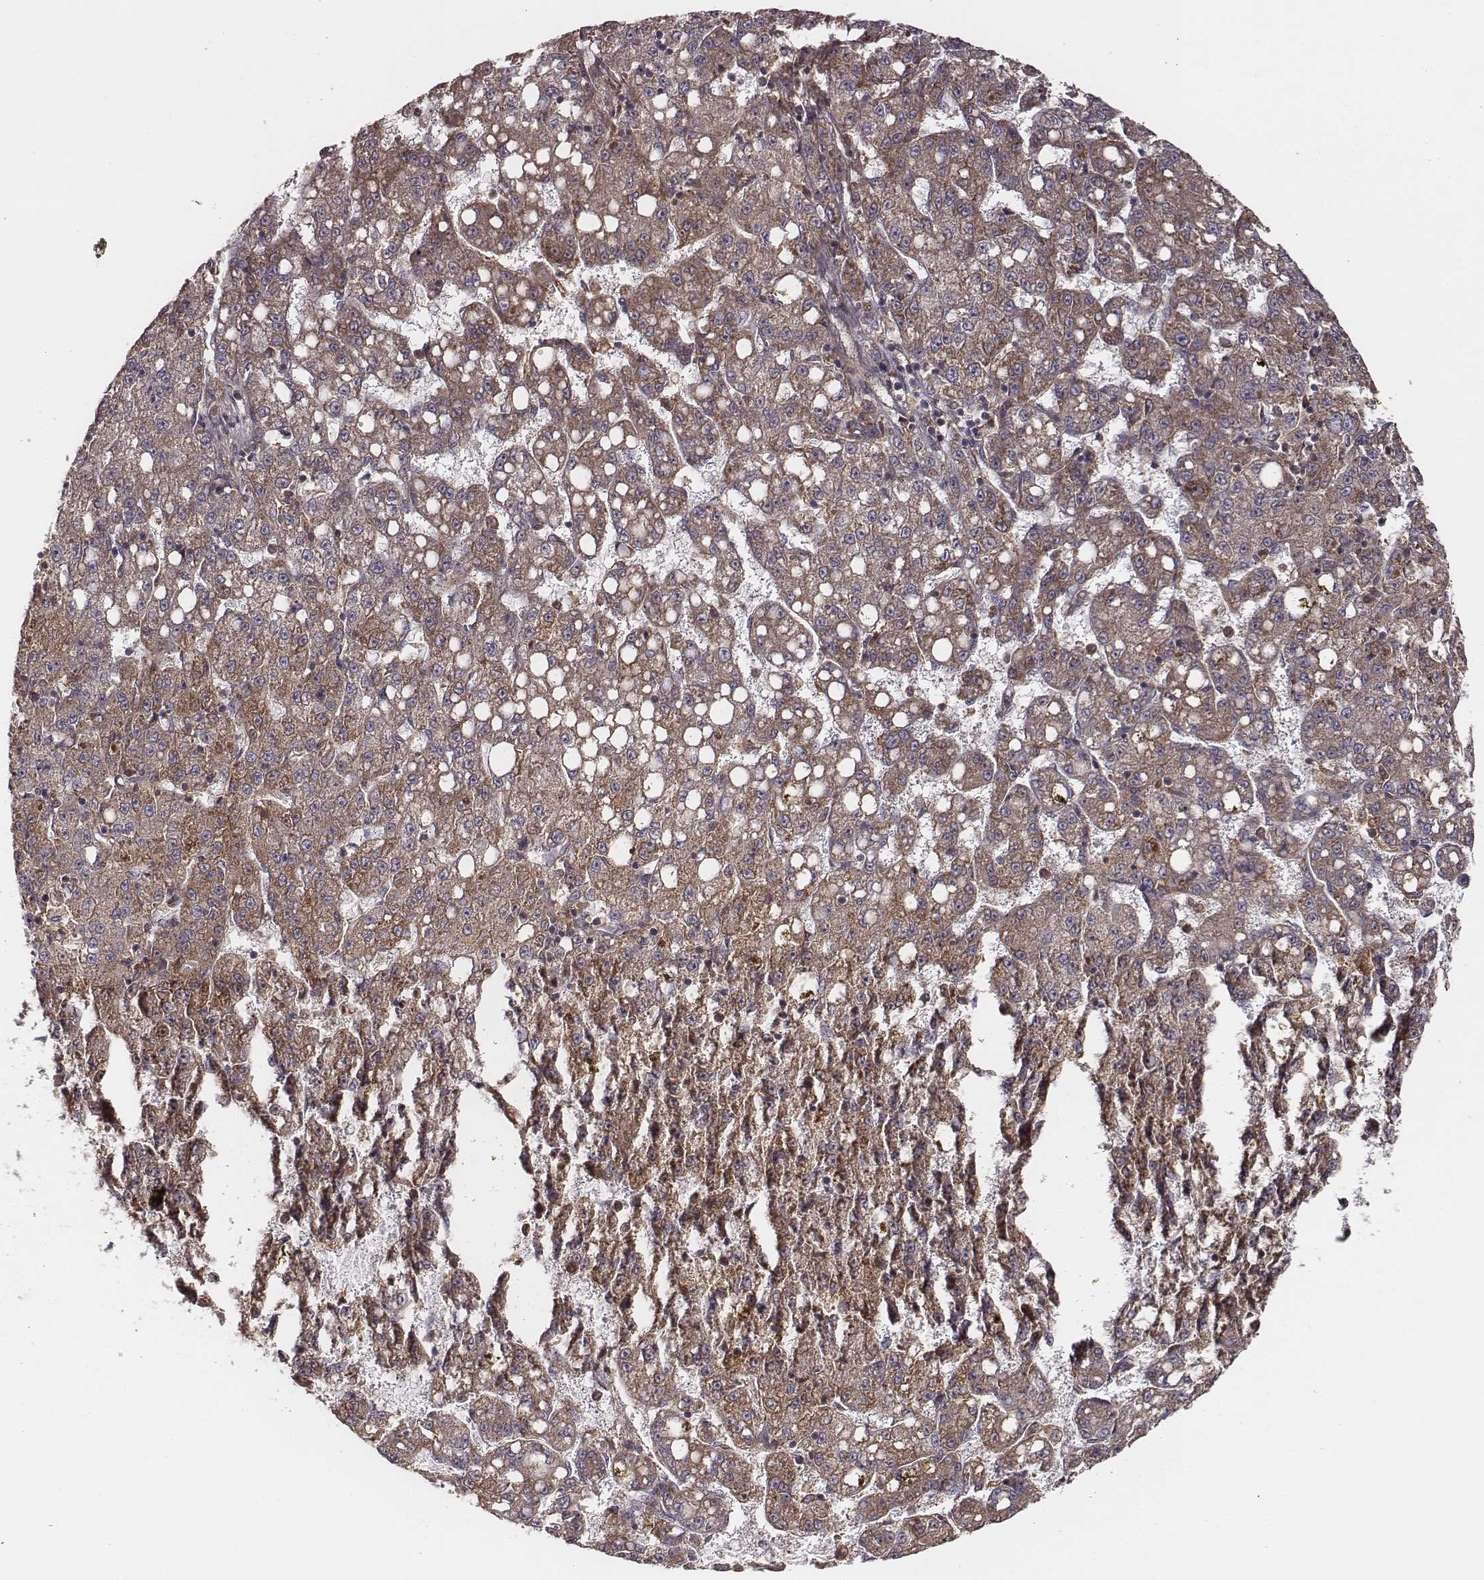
{"staining": {"intensity": "moderate", "quantity": ">75%", "location": "cytoplasmic/membranous"}, "tissue": "liver cancer", "cell_type": "Tumor cells", "image_type": "cancer", "snomed": [{"axis": "morphology", "description": "Carcinoma, Hepatocellular, NOS"}, {"axis": "topography", "description": "Liver"}], "caption": "Immunohistochemical staining of liver hepatocellular carcinoma reveals medium levels of moderate cytoplasmic/membranous positivity in about >75% of tumor cells.", "gene": "VPS26A", "patient": {"sex": "female", "age": 65}}